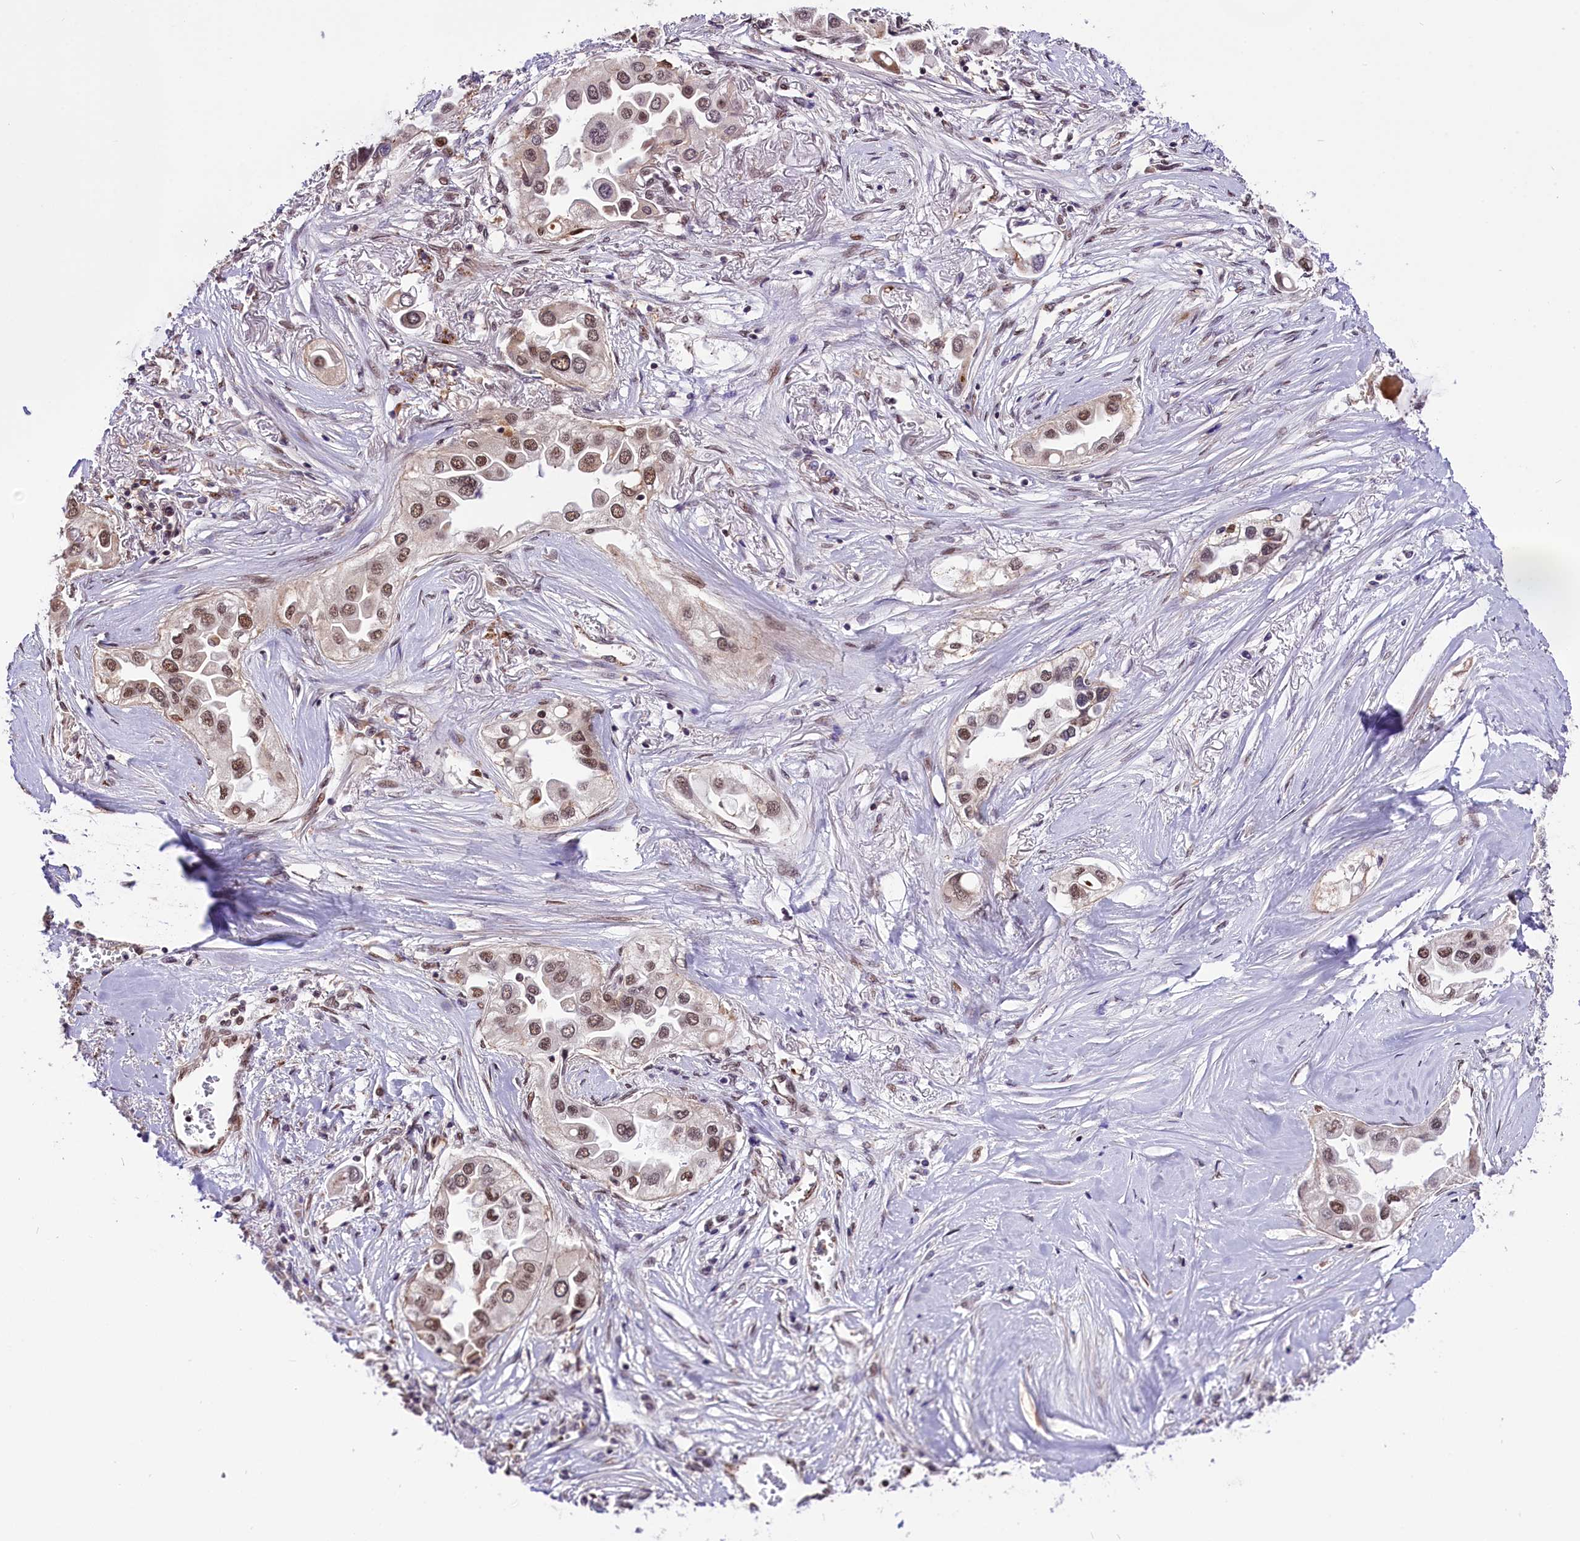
{"staining": {"intensity": "moderate", "quantity": "25%-75%", "location": "nuclear"}, "tissue": "lung cancer", "cell_type": "Tumor cells", "image_type": "cancer", "snomed": [{"axis": "morphology", "description": "Adenocarcinoma, NOS"}, {"axis": "topography", "description": "Lung"}], "caption": "Moderate nuclear staining is seen in about 25%-75% of tumor cells in adenocarcinoma (lung).", "gene": "MRPL54", "patient": {"sex": "female", "age": 76}}